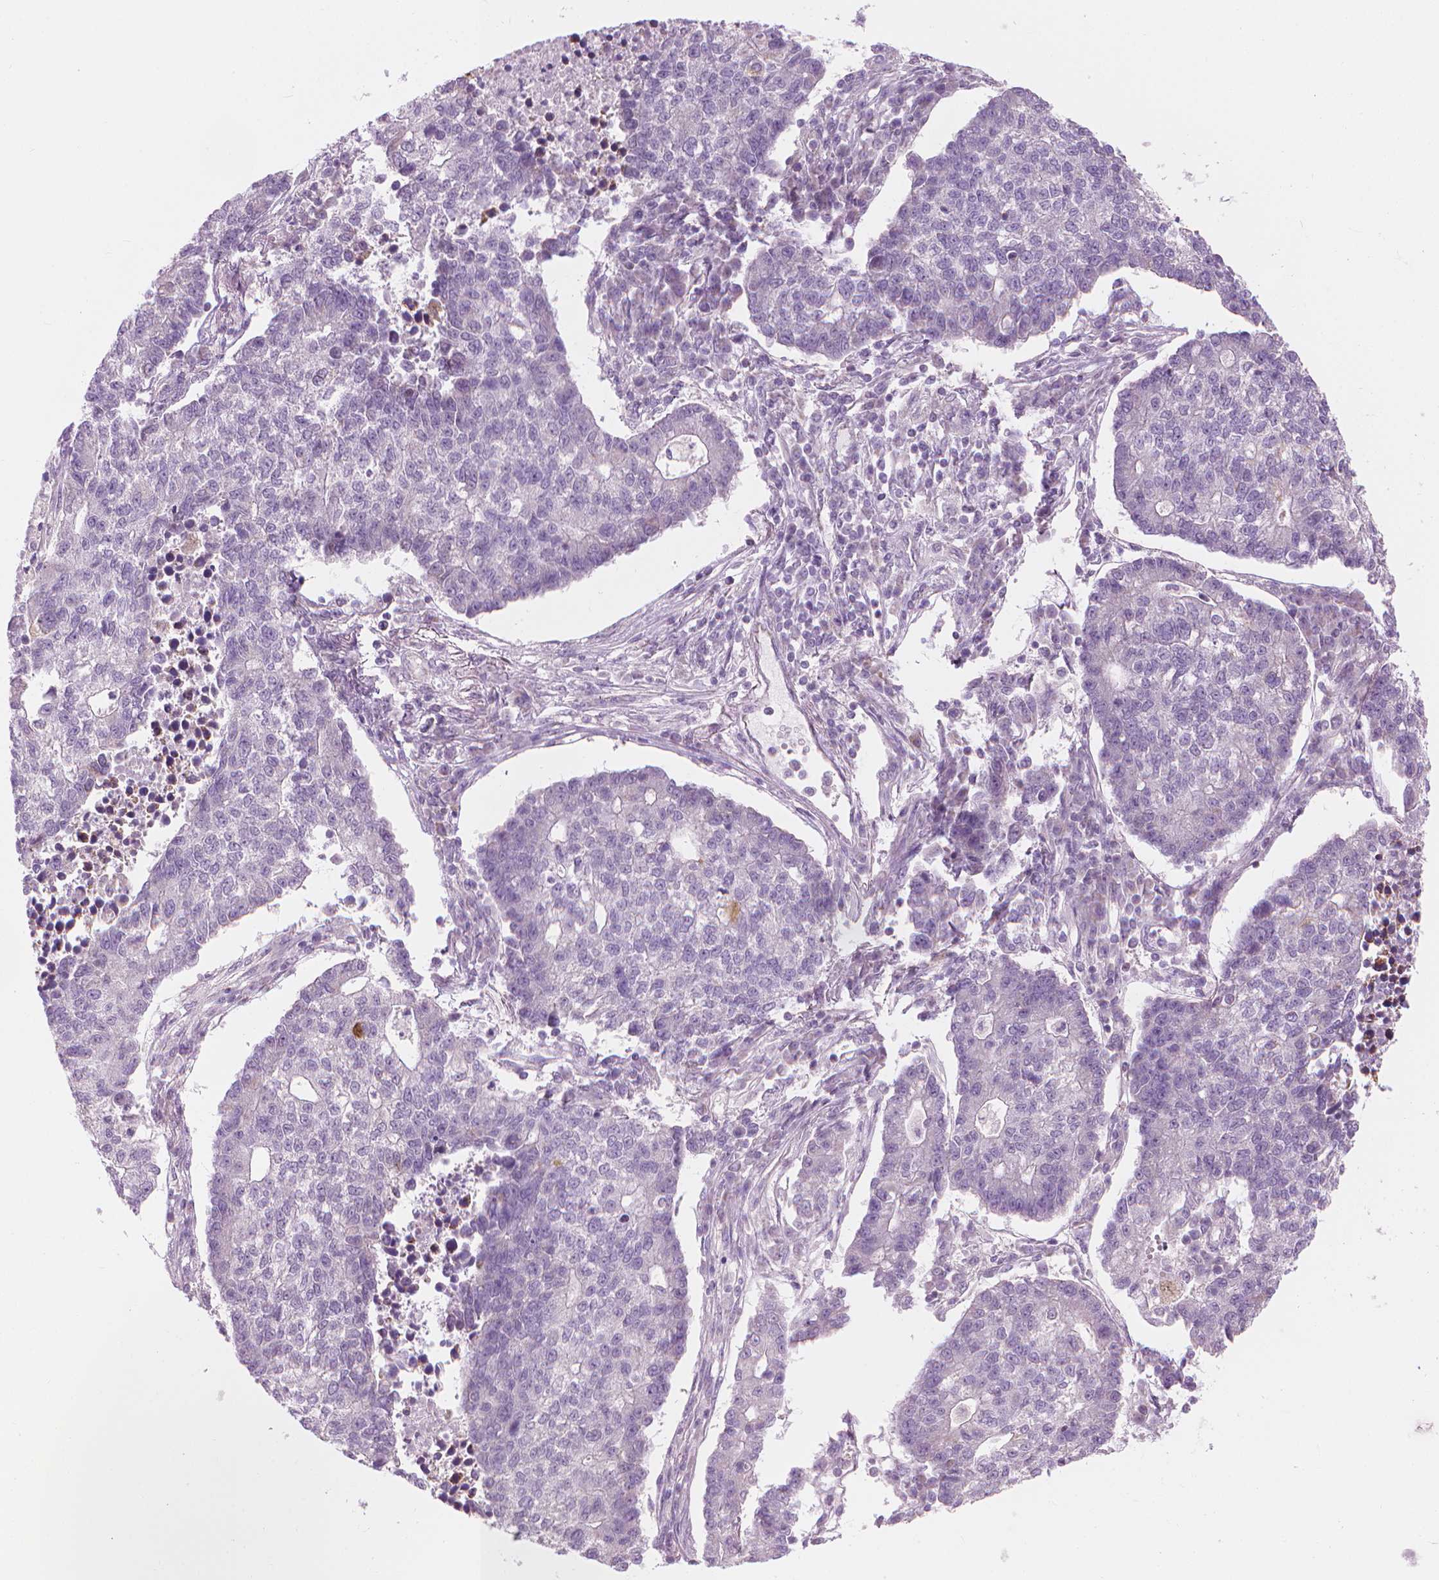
{"staining": {"intensity": "negative", "quantity": "none", "location": "none"}, "tissue": "lung cancer", "cell_type": "Tumor cells", "image_type": "cancer", "snomed": [{"axis": "morphology", "description": "Adenocarcinoma, NOS"}, {"axis": "topography", "description": "Lung"}], "caption": "Lung adenocarcinoma stained for a protein using immunohistochemistry exhibits no staining tumor cells.", "gene": "CFAP126", "patient": {"sex": "male", "age": 57}}